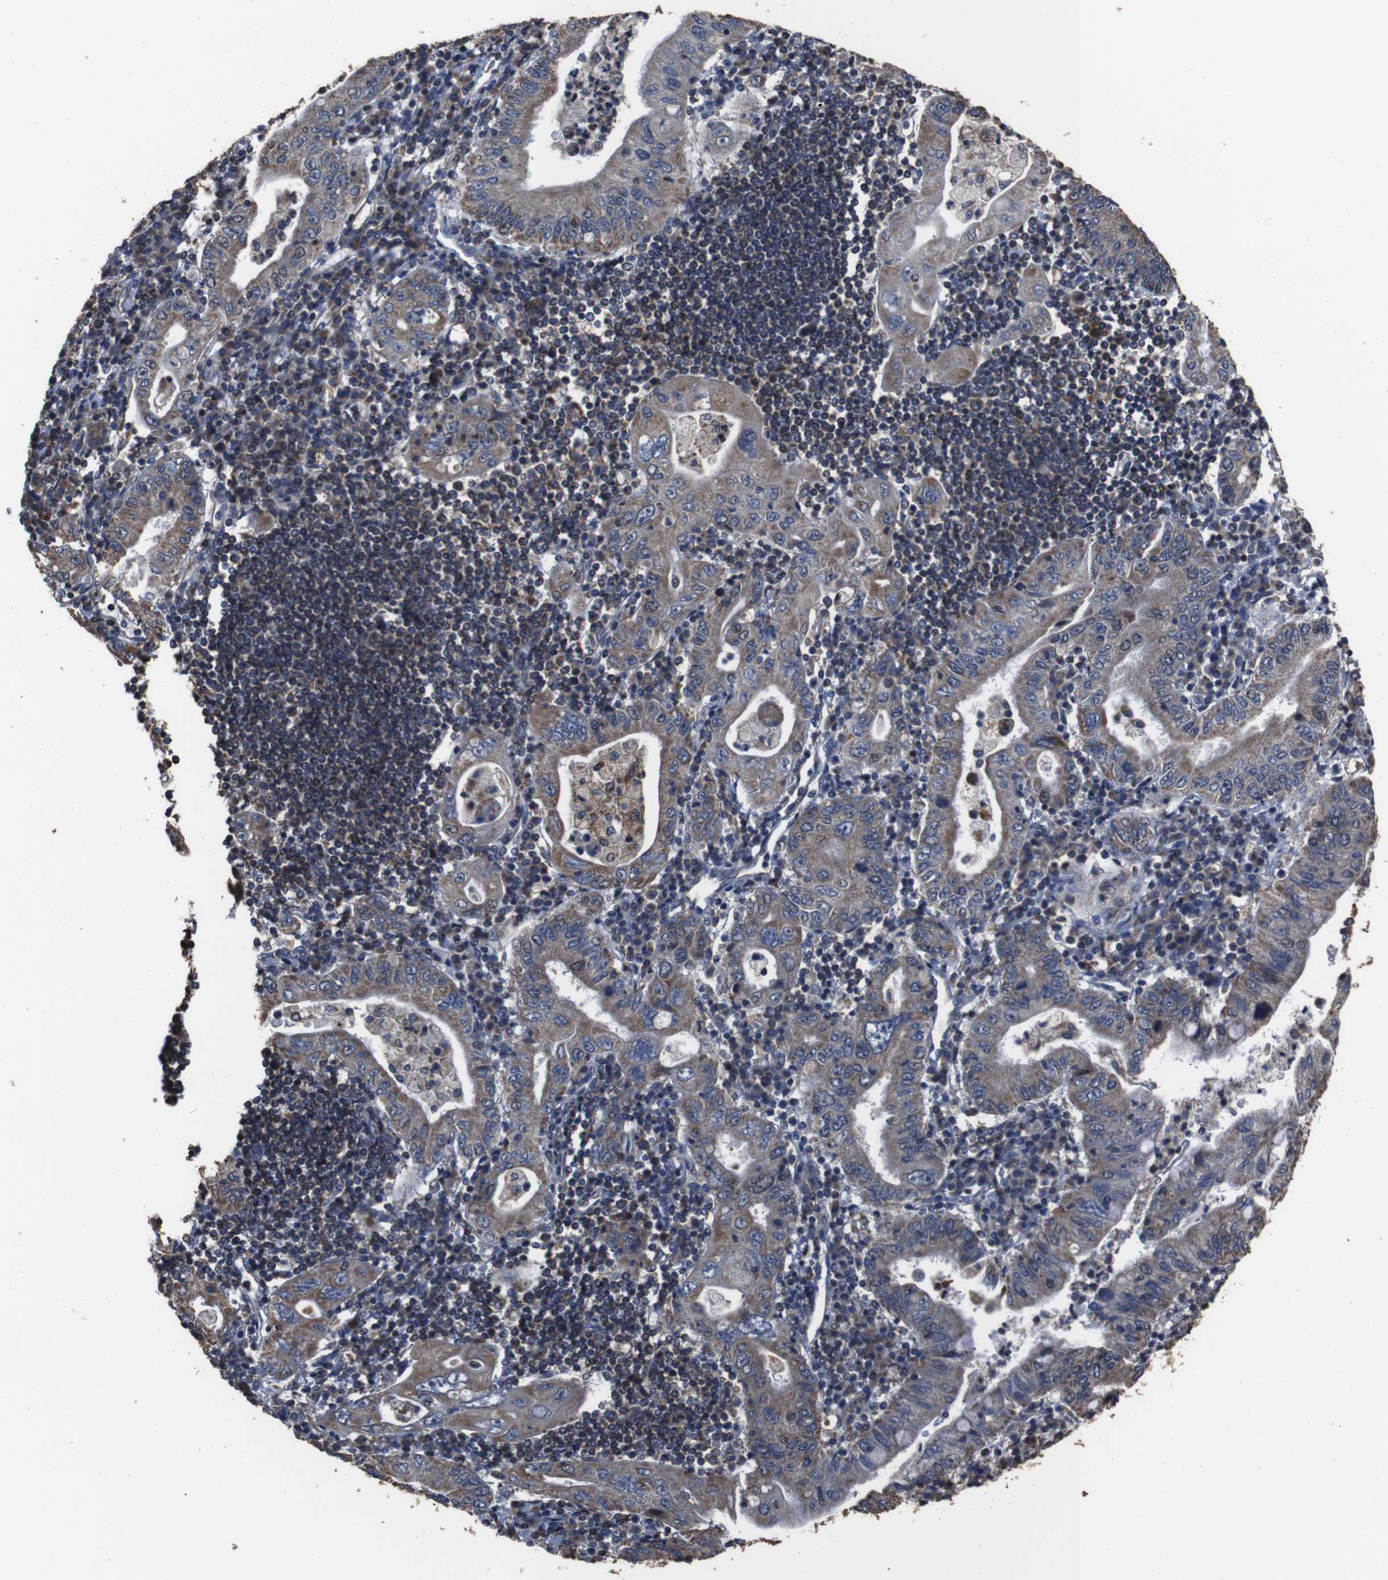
{"staining": {"intensity": "weak", "quantity": ">75%", "location": "cytoplasmic/membranous"}, "tissue": "stomach cancer", "cell_type": "Tumor cells", "image_type": "cancer", "snomed": [{"axis": "morphology", "description": "Normal tissue, NOS"}, {"axis": "morphology", "description": "Adenocarcinoma, NOS"}, {"axis": "topography", "description": "Esophagus"}, {"axis": "topography", "description": "Stomach, upper"}, {"axis": "topography", "description": "Peripheral nerve tissue"}], "caption": "Immunohistochemistry photomicrograph of neoplastic tissue: human stomach cancer (adenocarcinoma) stained using immunohistochemistry (IHC) shows low levels of weak protein expression localized specifically in the cytoplasmic/membranous of tumor cells, appearing as a cytoplasmic/membranous brown color.", "gene": "SNN", "patient": {"sex": "male", "age": 62}}